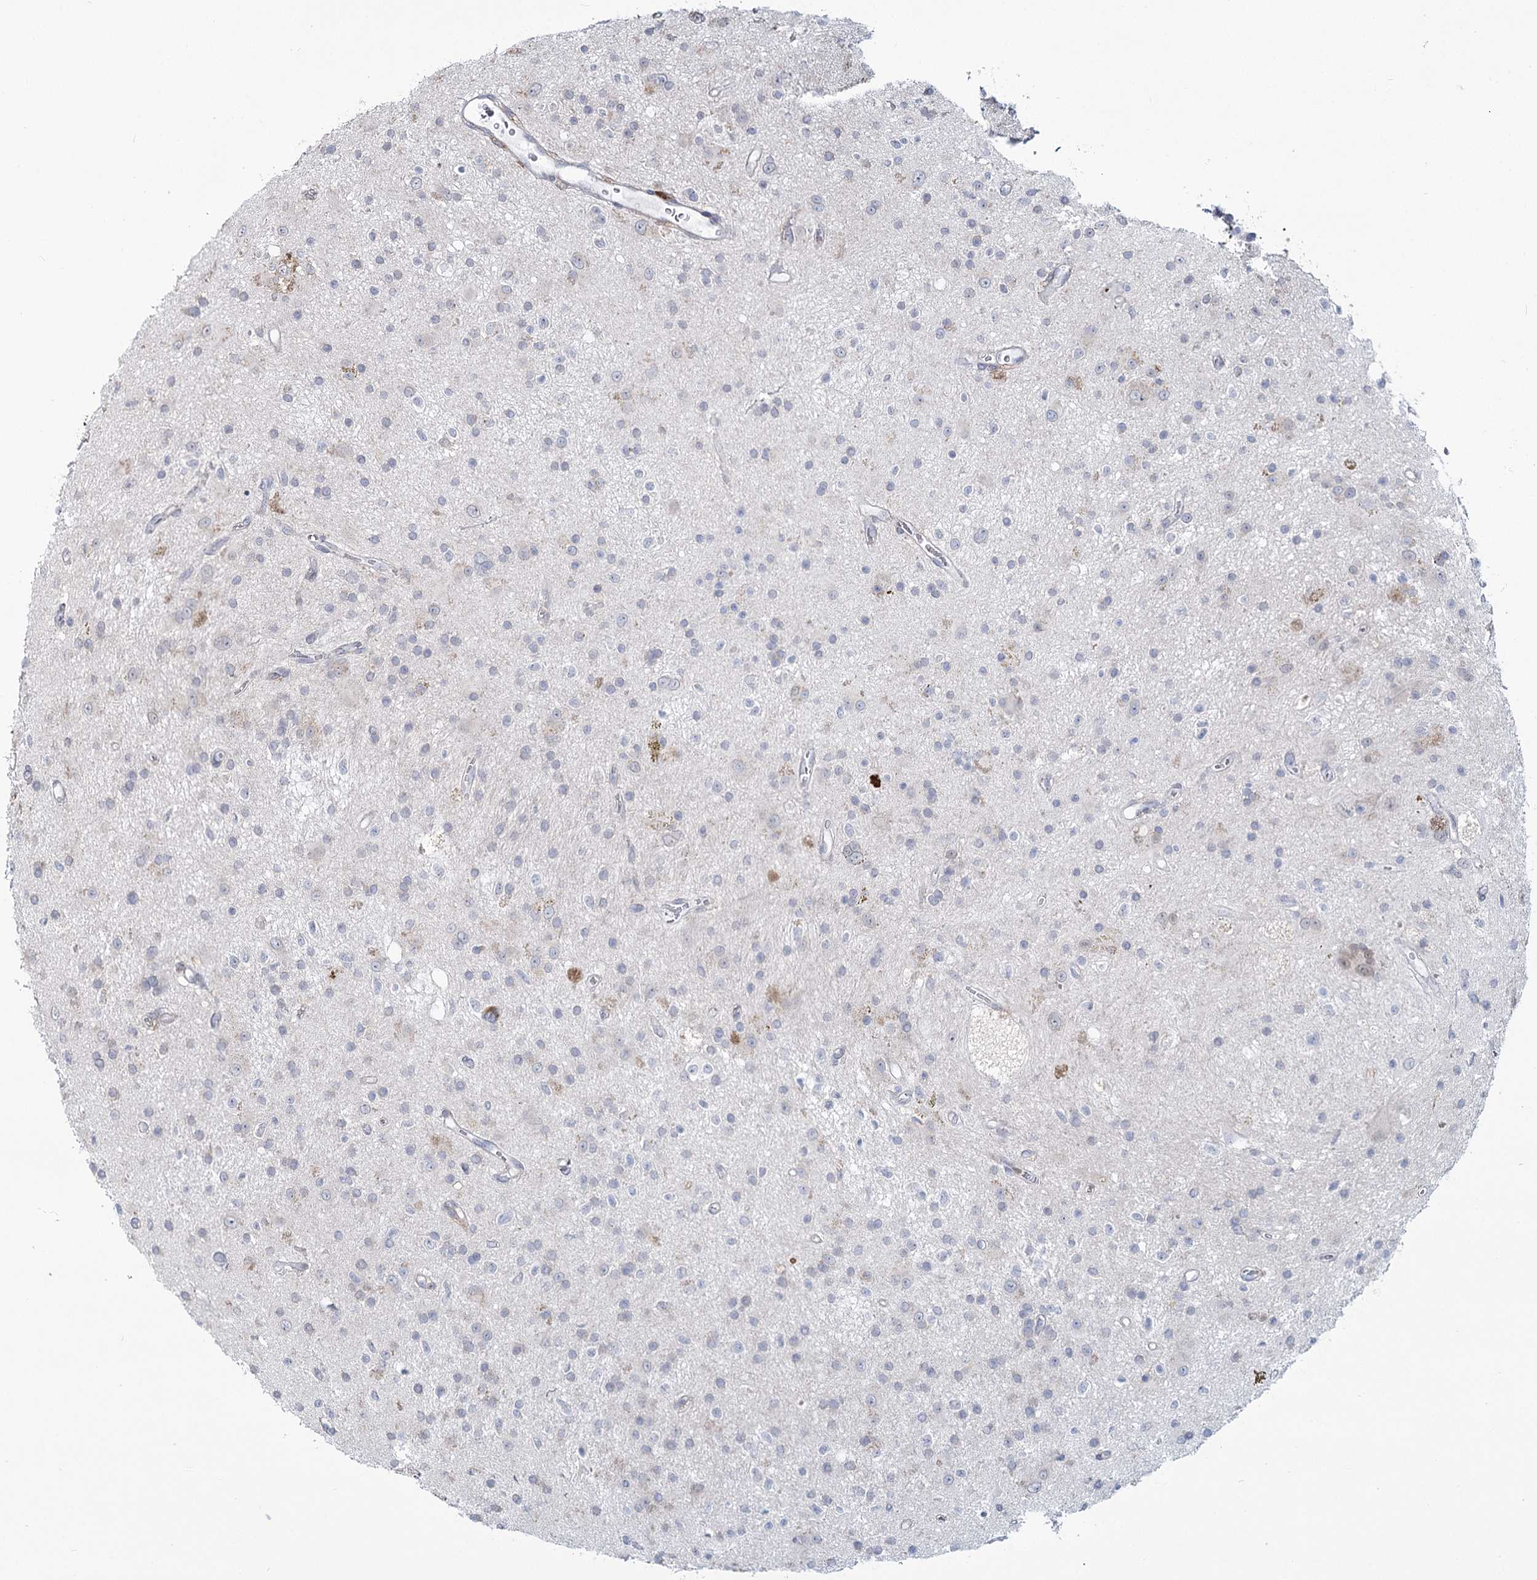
{"staining": {"intensity": "negative", "quantity": "none", "location": "none"}, "tissue": "glioma", "cell_type": "Tumor cells", "image_type": "cancer", "snomed": [{"axis": "morphology", "description": "Glioma, malignant, High grade"}, {"axis": "topography", "description": "Brain"}], "caption": "An image of human malignant high-grade glioma is negative for staining in tumor cells. (DAB (3,3'-diaminobenzidine) IHC with hematoxylin counter stain).", "gene": "ZCCHC9", "patient": {"sex": "male", "age": 34}}